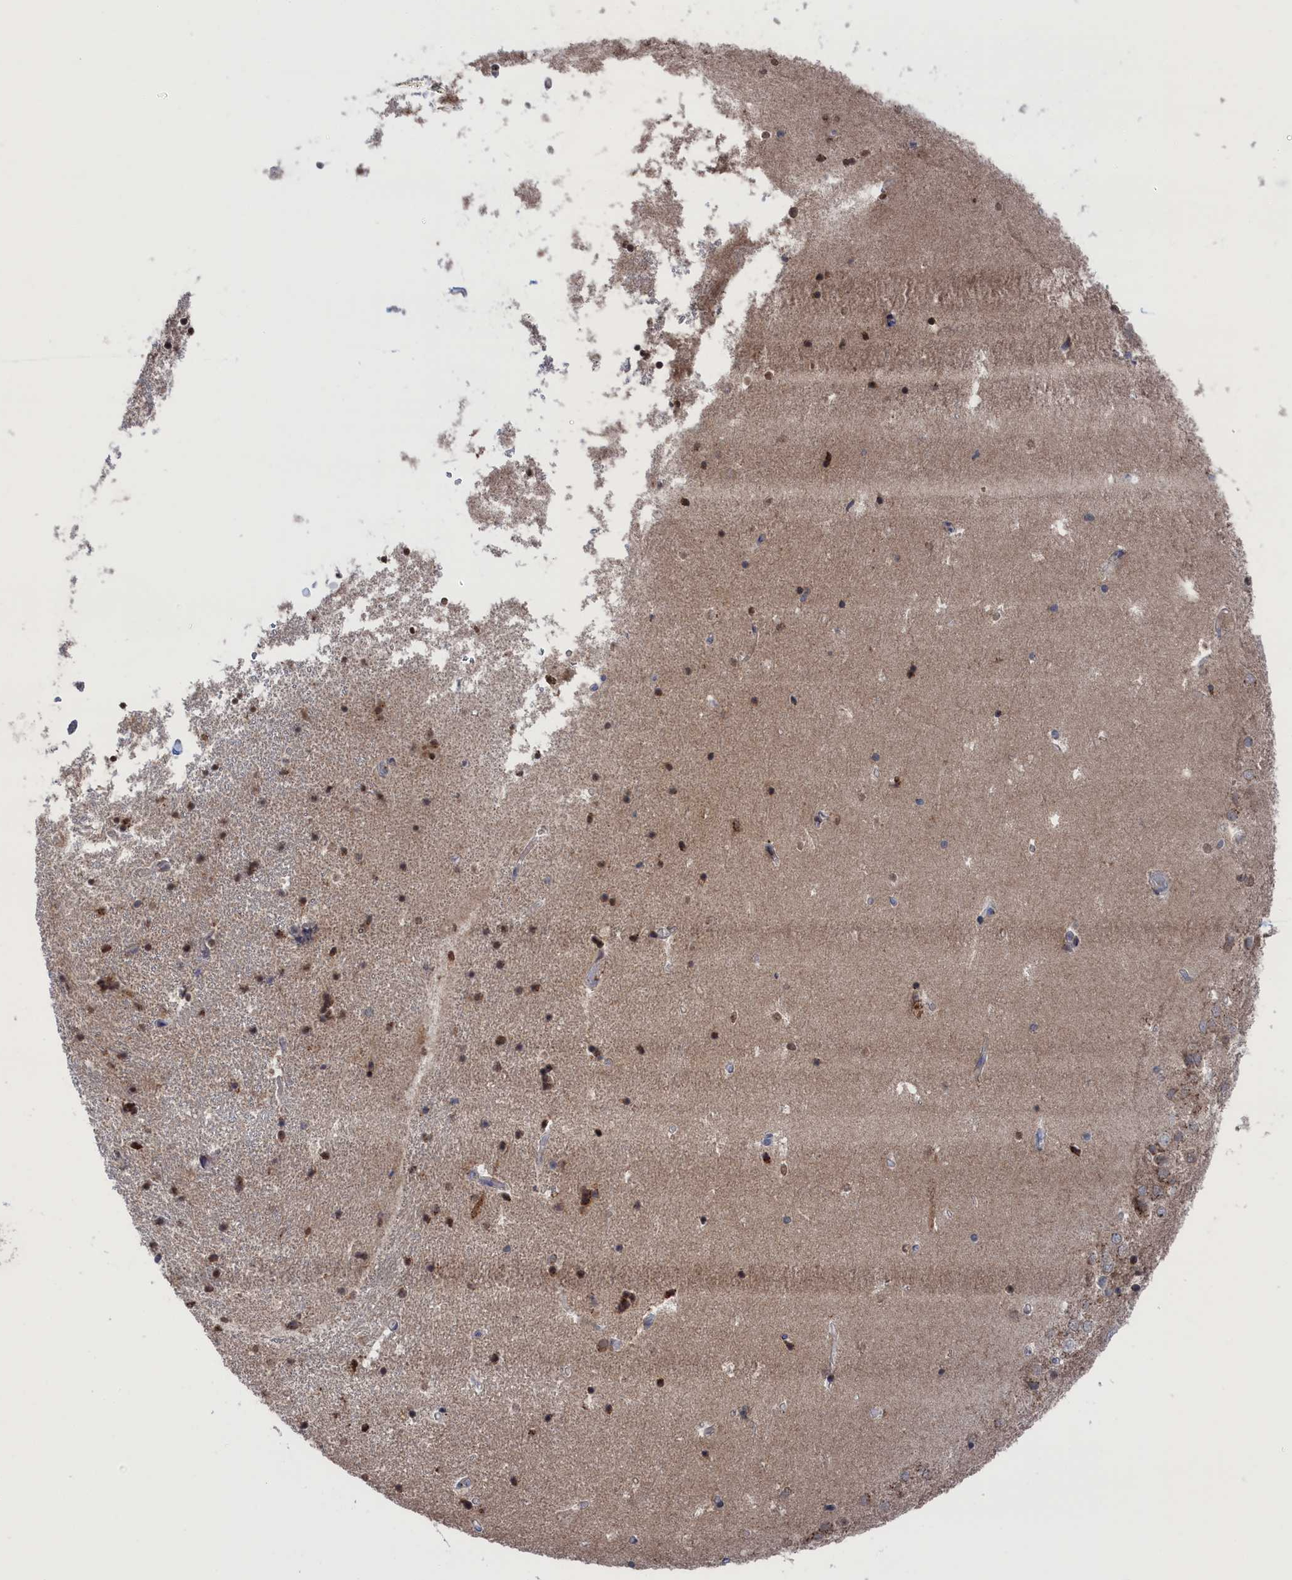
{"staining": {"intensity": "moderate", "quantity": "25%-75%", "location": "nuclear"}, "tissue": "hippocampus", "cell_type": "Glial cells", "image_type": "normal", "snomed": [{"axis": "morphology", "description": "Normal tissue, NOS"}, {"axis": "topography", "description": "Hippocampus"}], "caption": "High-magnification brightfield microscopy of benign hippocampus stained with DAB (brown) and counterstained with hematoxylin (blue). glial cells exhibit moderate nuclear staining is identified in about25%-75% of cells.", "gene": "IRX1", "patient": {"sex": "female", "age": 52}}